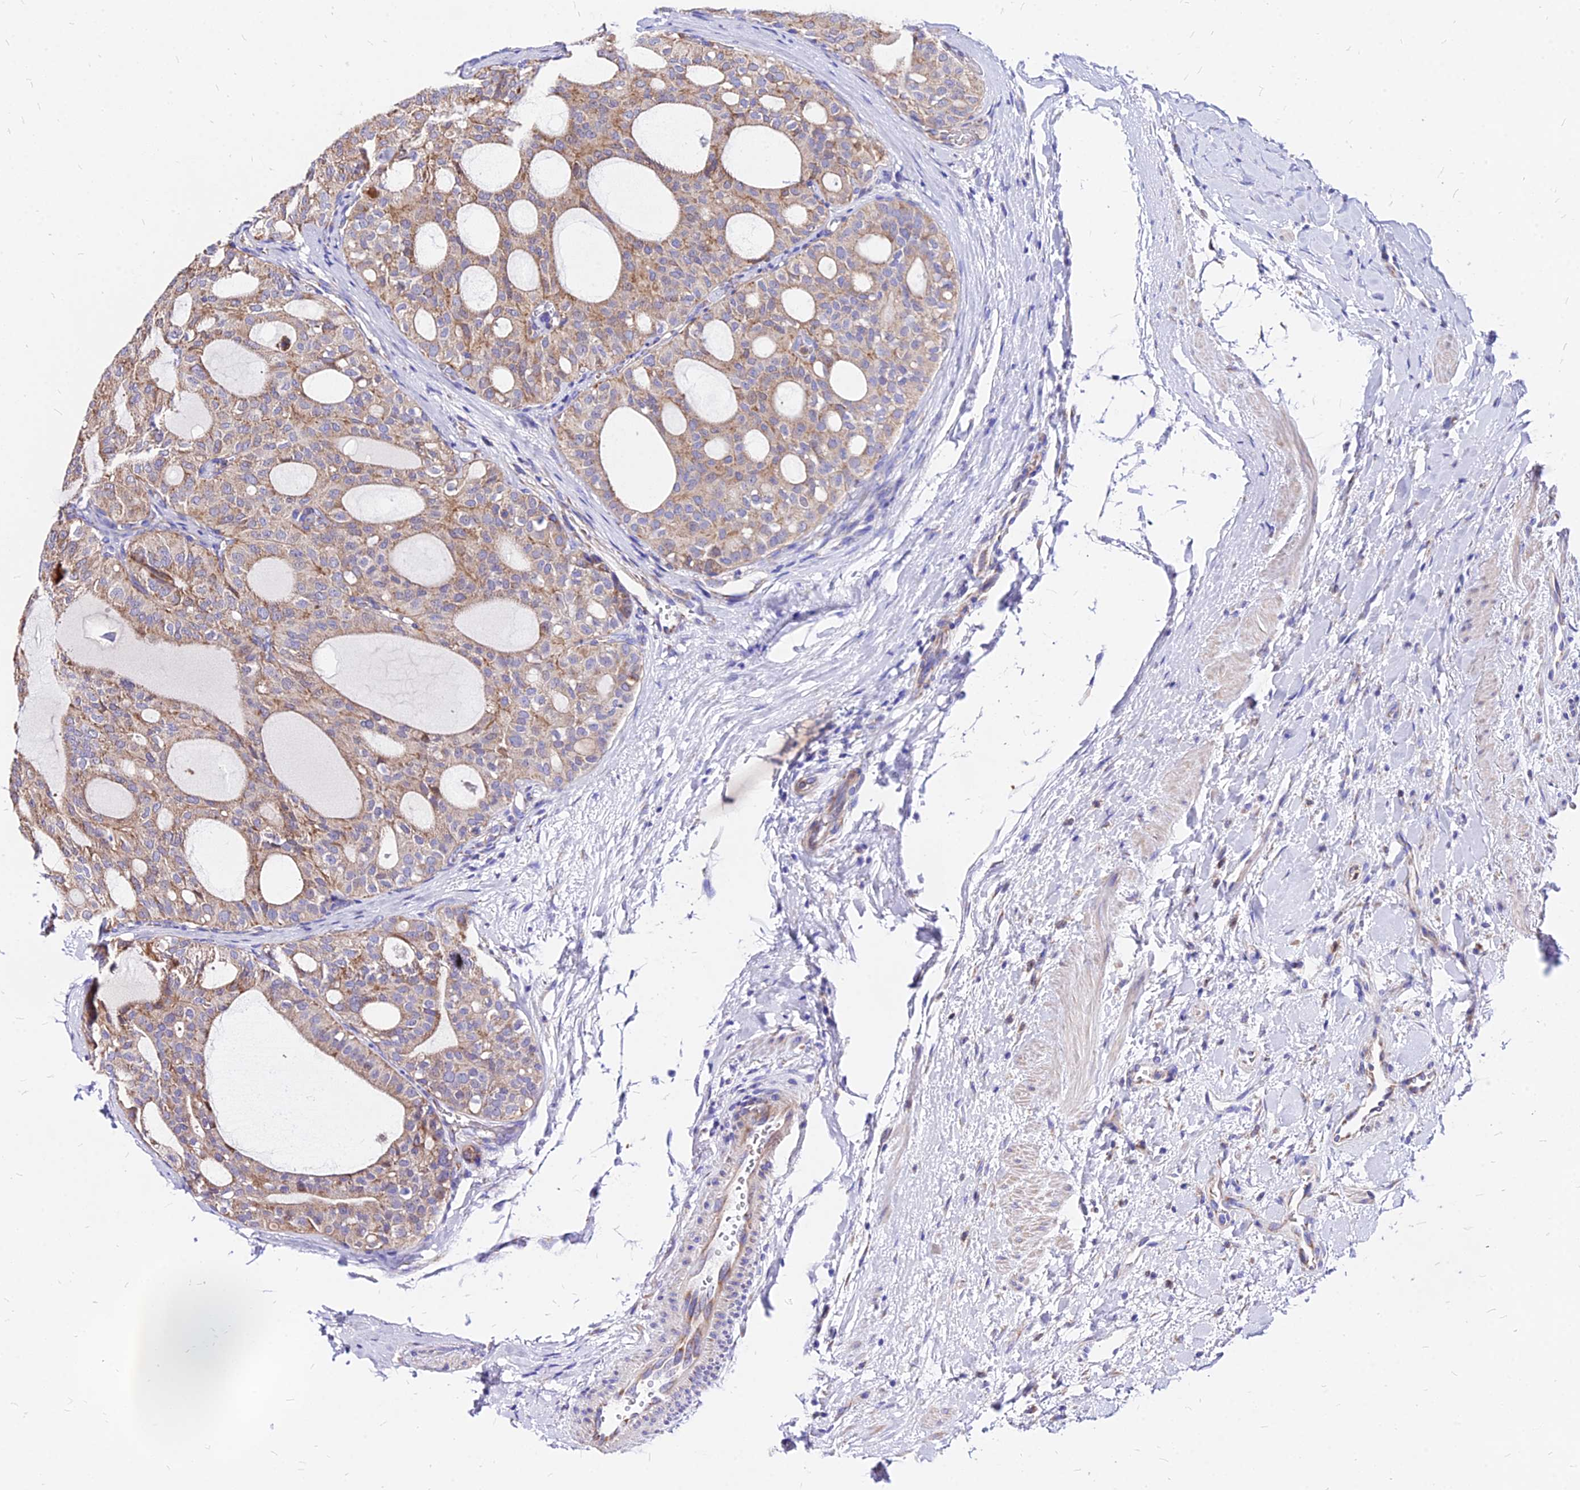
{"staining": {"intensity": "weak", "quantity": ">75%", "location": "cytoplasmic/membranous"}, "tissue": "thyroid cancer", "cell_type": "Tumor cells", "image_type": "cancer", "snomed": [{"axis": "morphology", "description": "Follicular adenoma carcinoma, NOS"}, {"axis": "topography", "description": "Thyroid gland"}], "caption": "Brown immunohistochemical staining in thyroid cancer (follicular adenoma carcinoma) demonstrates weak cytoplasmic/membranous staining in approximately >75% of tumor cells.", "gene": "MRPL3", "patient": {"sex": "male", "age": 75}}